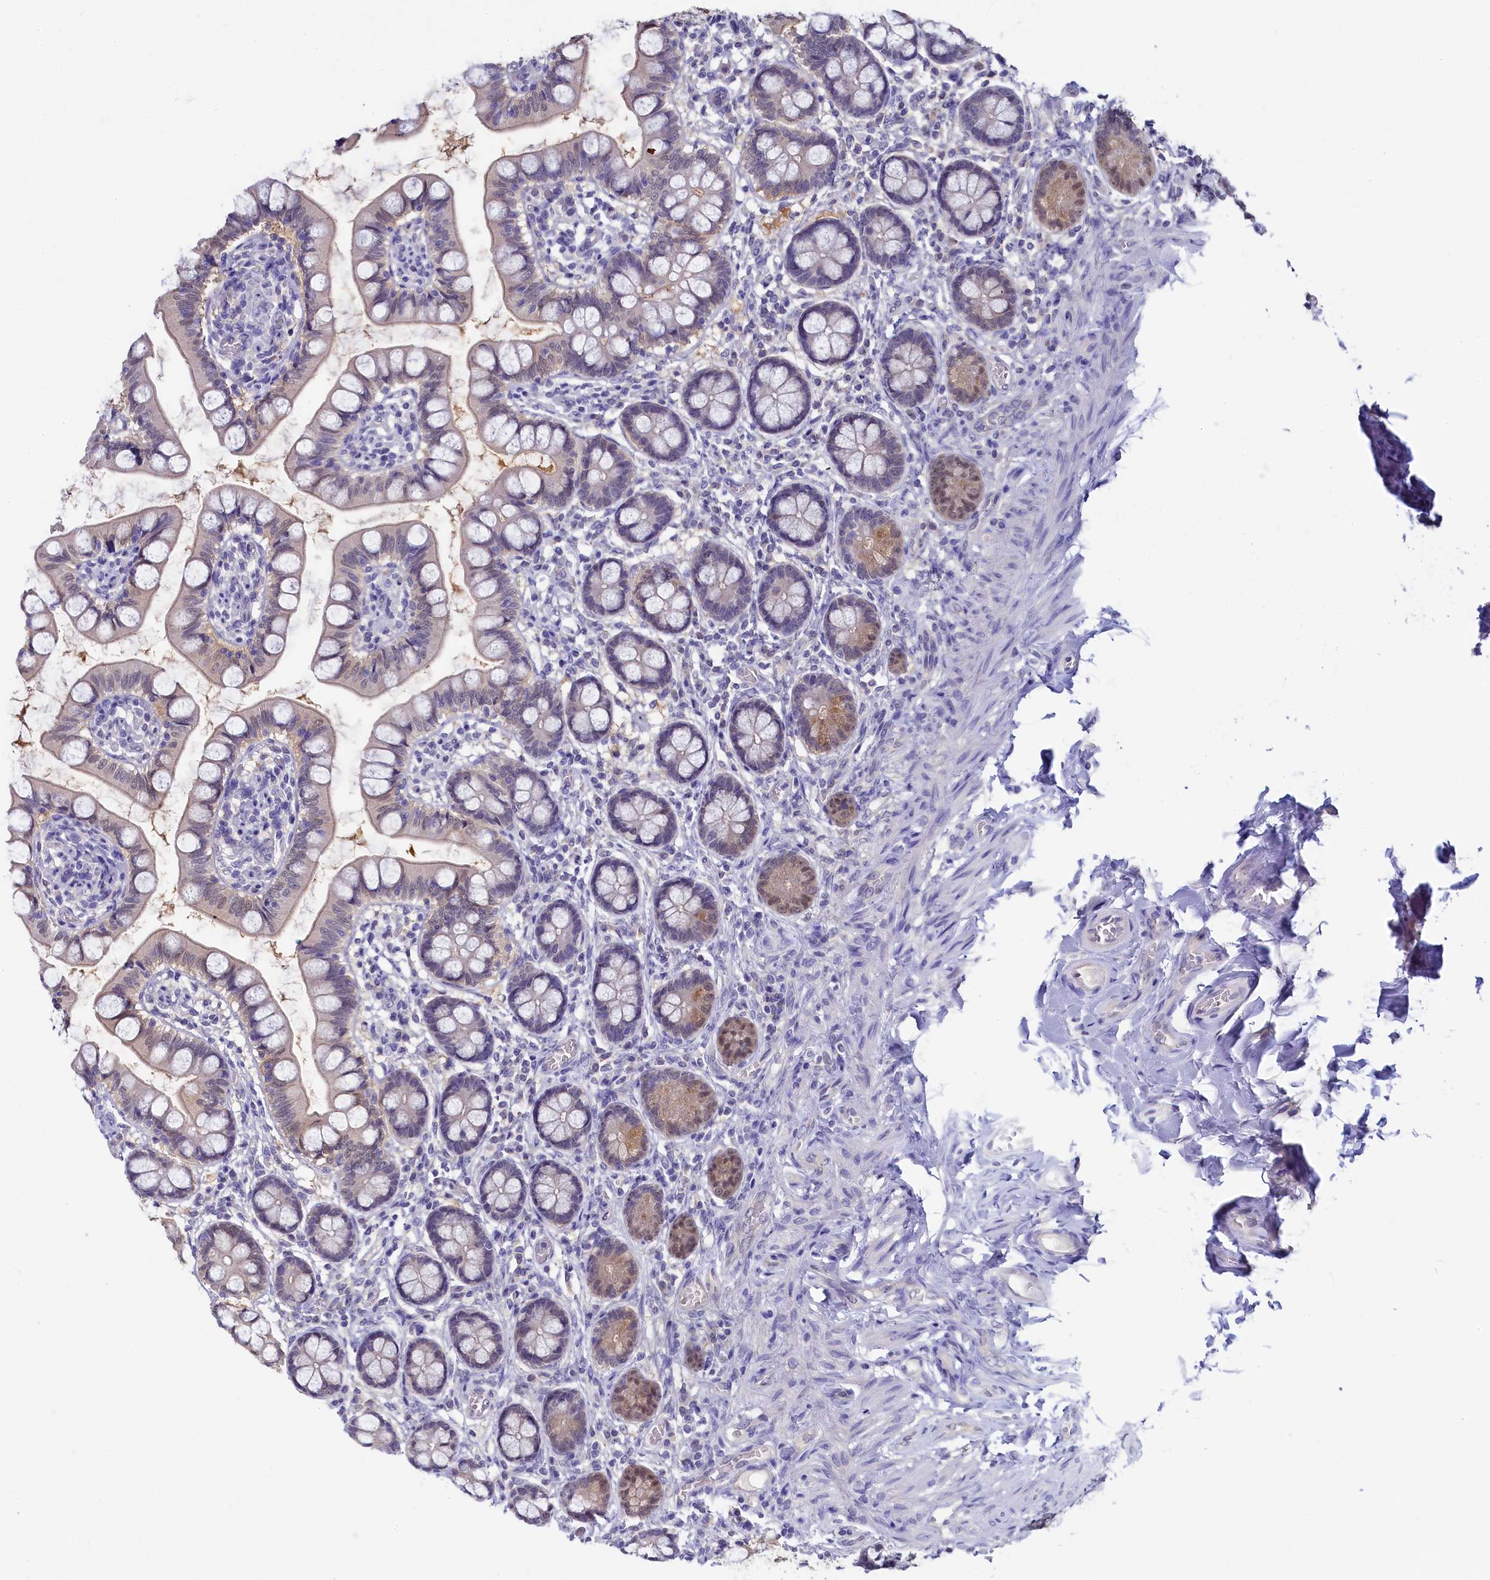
{"staining": {"intensity": "weak", "quantity": "<25%", "location": "nuclear"}, "tissue": "small intestine", "cell_type": "Glandular cells", "image_type": "normal", "snomed": [{"axis": "morphology", "description": "Normal tissue, NOS"}, {"axis": "topography", "description": "Small intestine"}], "caption": "Human small intestine stained for a protein using immunohistochemistry shows no staining in glandular cells.", "gene": "C11orf54", "patient": {"sex": "male", "age": 52}}